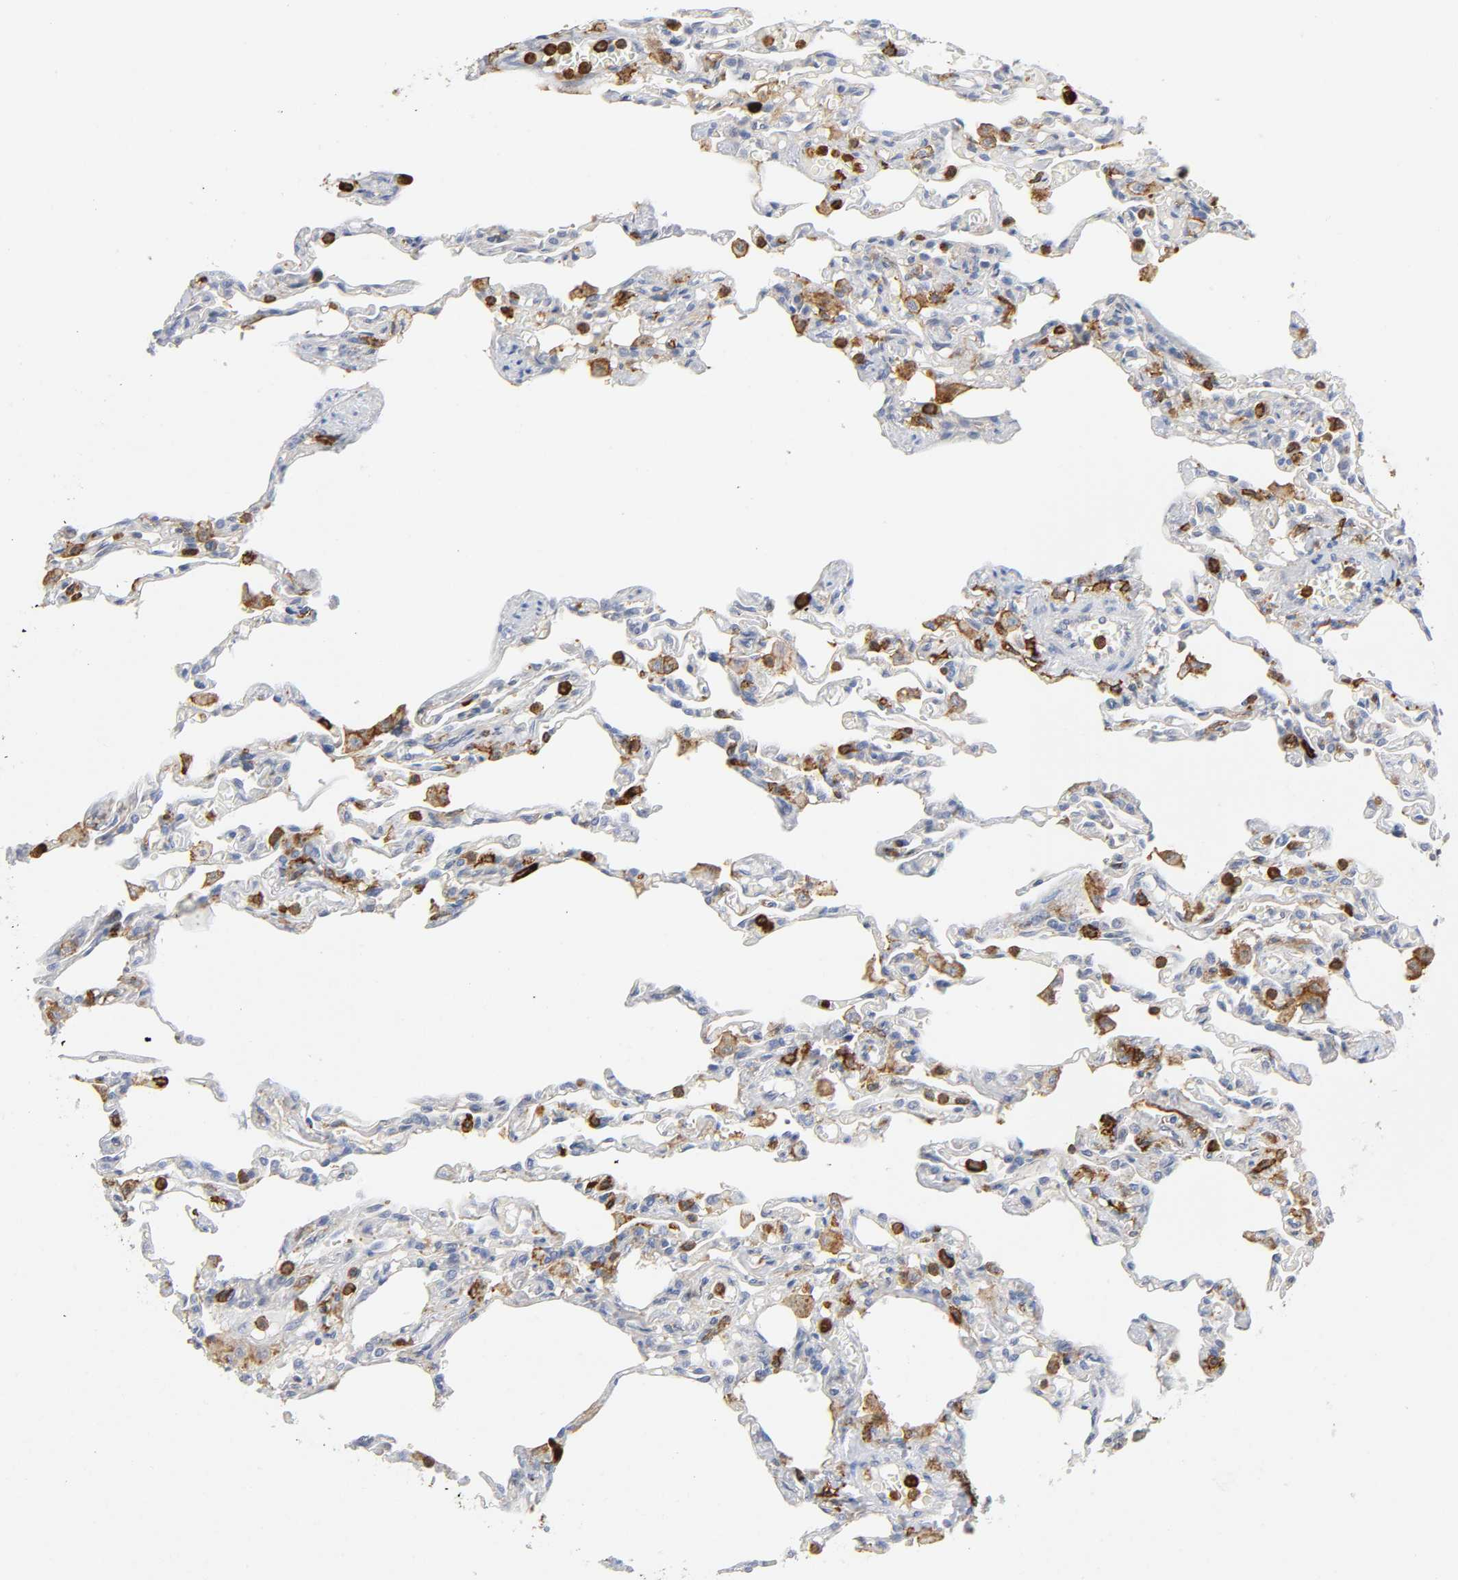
{"staining": {"intensity": "negative", "quantity": "none", "location": "none"}, "tissue": "lung", "cell_type": "Alveolar cells", "image_type": "normal", "snomed": [{"axis": "morphology", "description": "Normal tissue, NOS"}, {"axis": "topography", "description": "Lung"}], "caption": "DAB immunohistochemical staining of benign human lung shows no significant expression in alveolar cells. (Immunohistochemistry (ihc), brightfield microscopy, high magnification).", "gene": "LYN", "patient": {"sex": "male", "age": 21}}